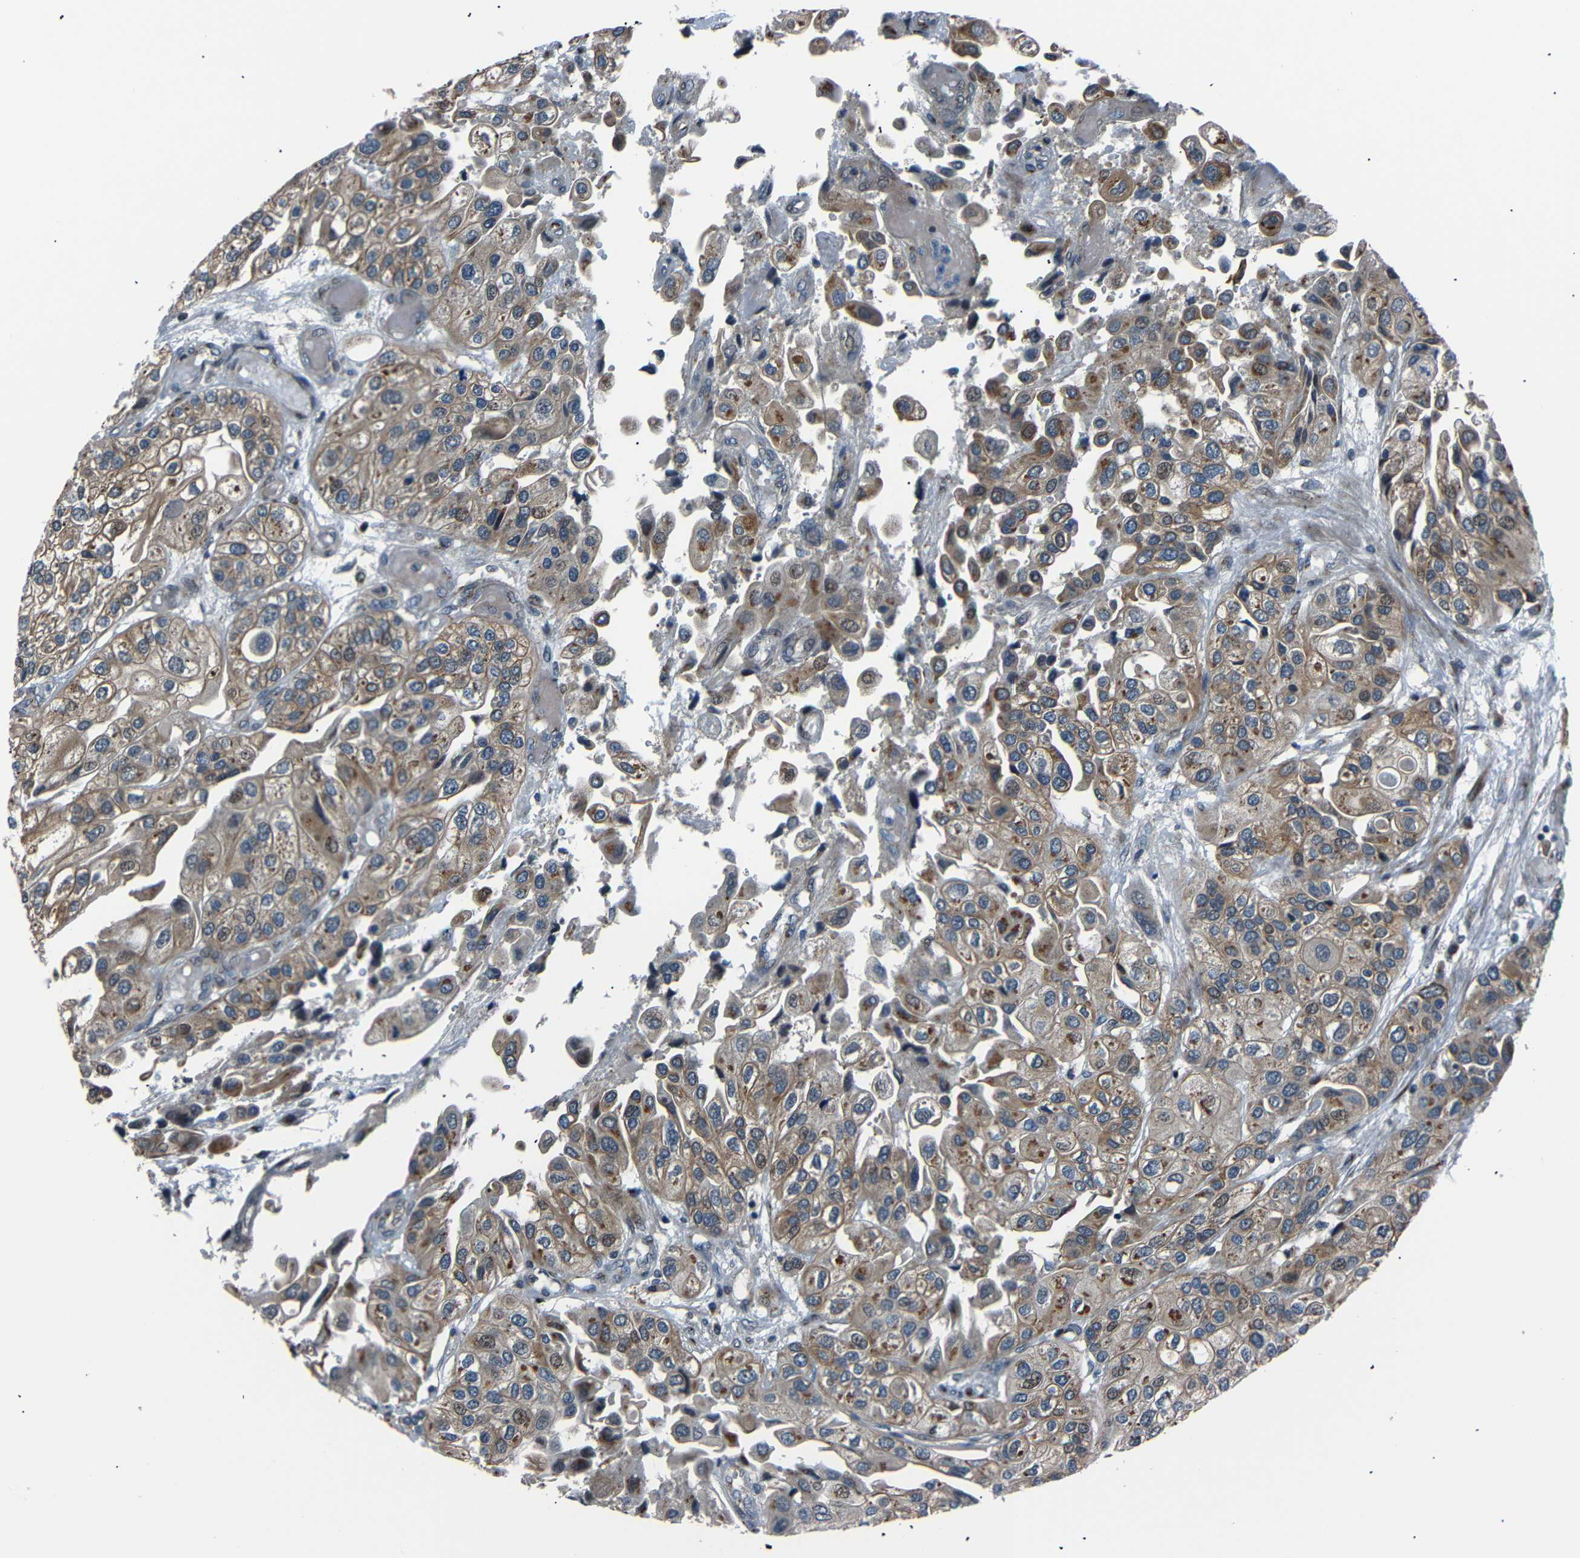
{"staining": {"intensity": "weak", "quantity": ">75%", "location": "cytoplasmic/membranous,nuclear"}, "tissue": "urothelial cancer", "cell_type": "Tumor cells", "image_type": "cancer", "snomed": [{"axis": "morphology", "description": "Urothelial carcinoma, High grade"}, {"axis": "topography", "description": "Urinary bladder"}], "caption": "Immunohistochemical staining of urothelial cancer exhibits weak cytoplasmic/membranous and nuclear protein expression in about >75% of tumor cells.", "gene": "AKAP9", "patient": {"sex": "female", "age": 64}}